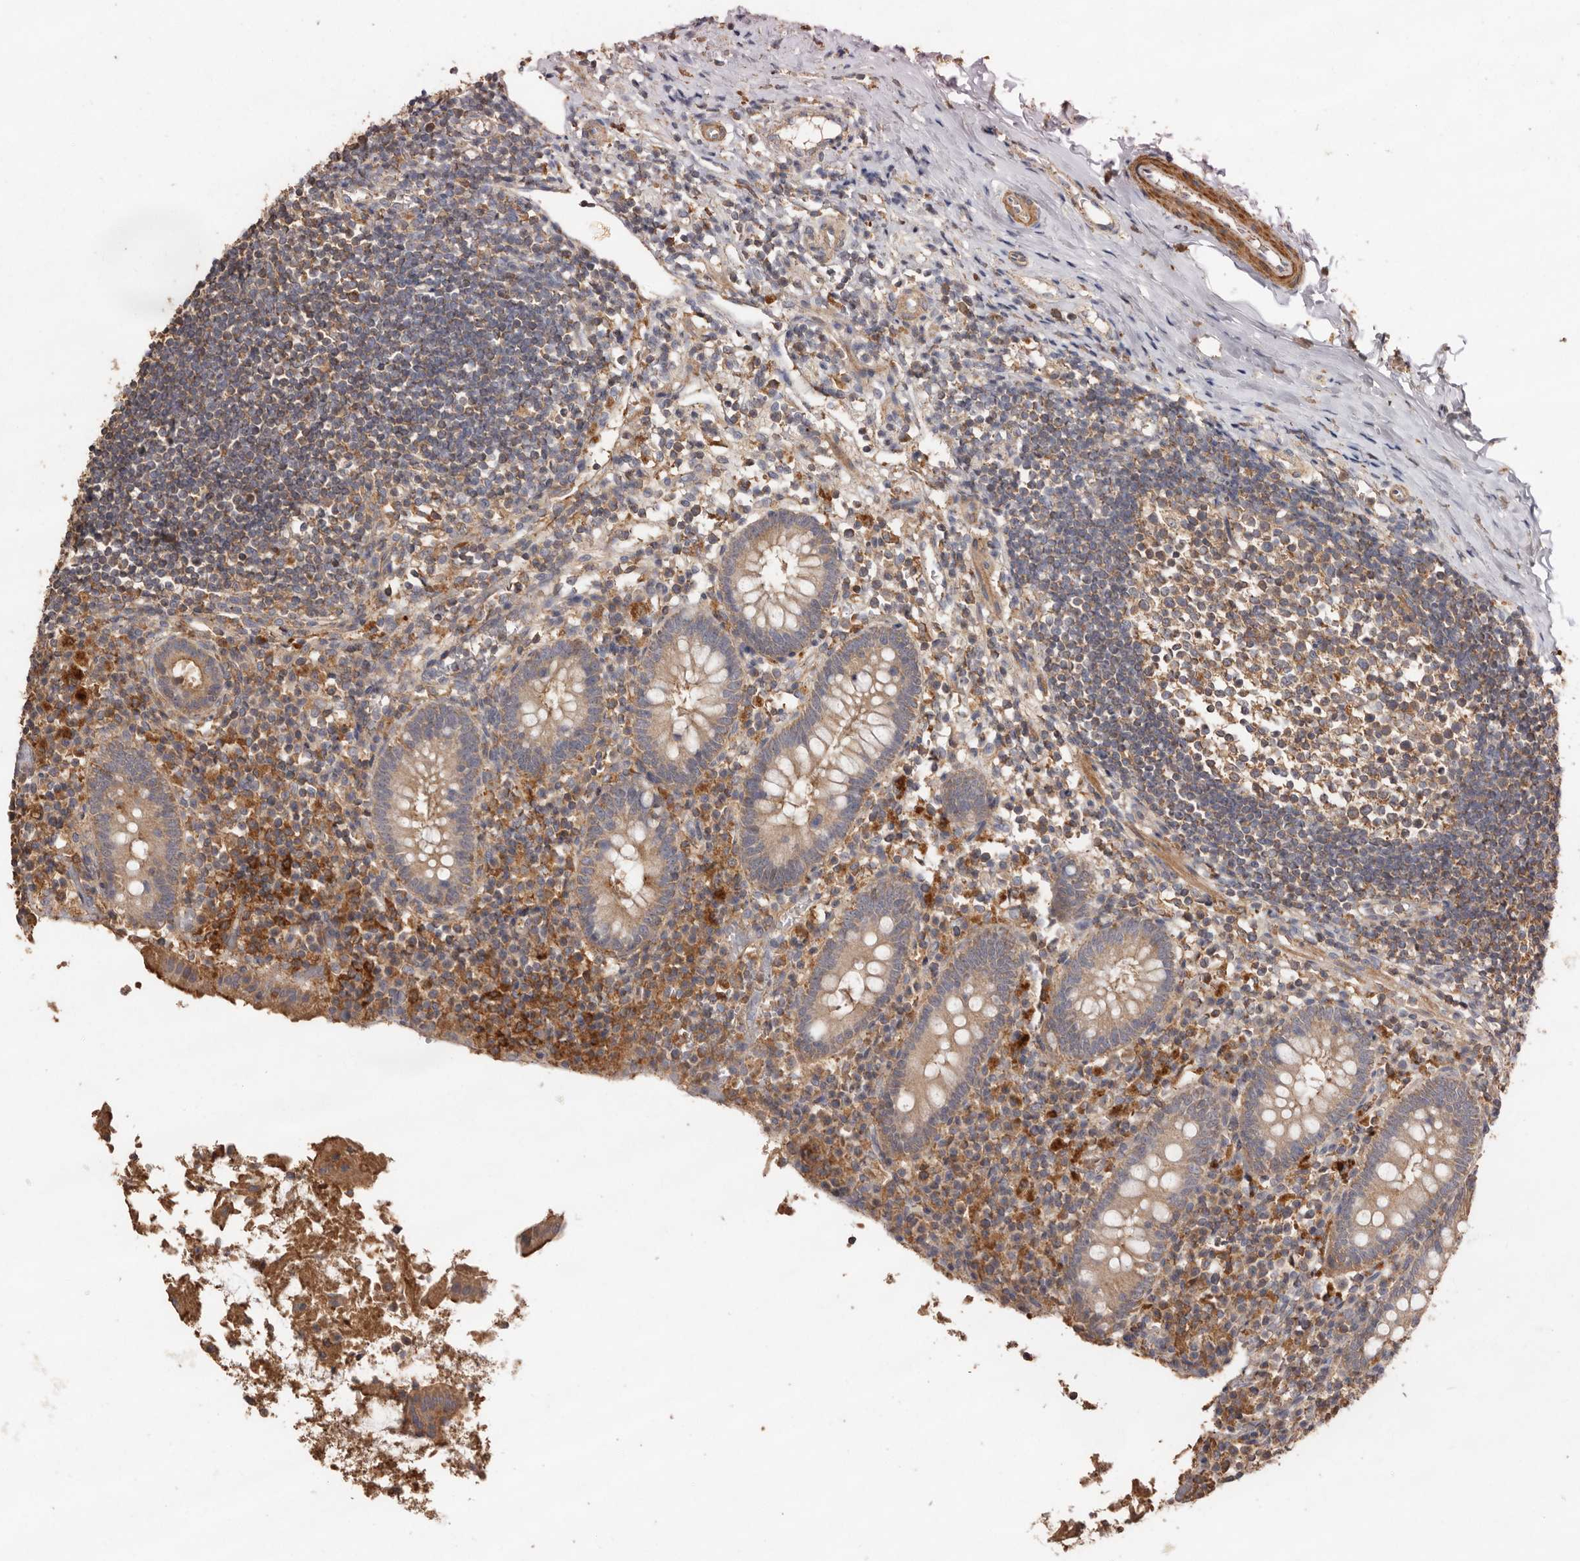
{"staining": {"intensity": "moderate", "quantity": ">75%", "location": "cytoplasmic/membranous"}, "tissue": "appendix", "cell_type": "Glandular cells", "image_type": "normal", "snomed": [{"axis": "morphology", "description": "Normal tissue, NOS"}, {"axis": "topography", "description": "Appendix"}], "caption": "Appendix stained with DAB (3,3'-diaminobenzidine) immunohistochemistry (IHC) displays medium levels of moderate cytoplasmic/membranous positivity in about >75% of glandular cells. The staining was performed using DAB (3,3'-diaminobenzidine) to visualize the protein expression in brown, while the nuclei were stained in blue with hematoxylin (Magnification: 20x).", "gene": "RWDD1", "patient": {"sex": "female", "age": 17}}